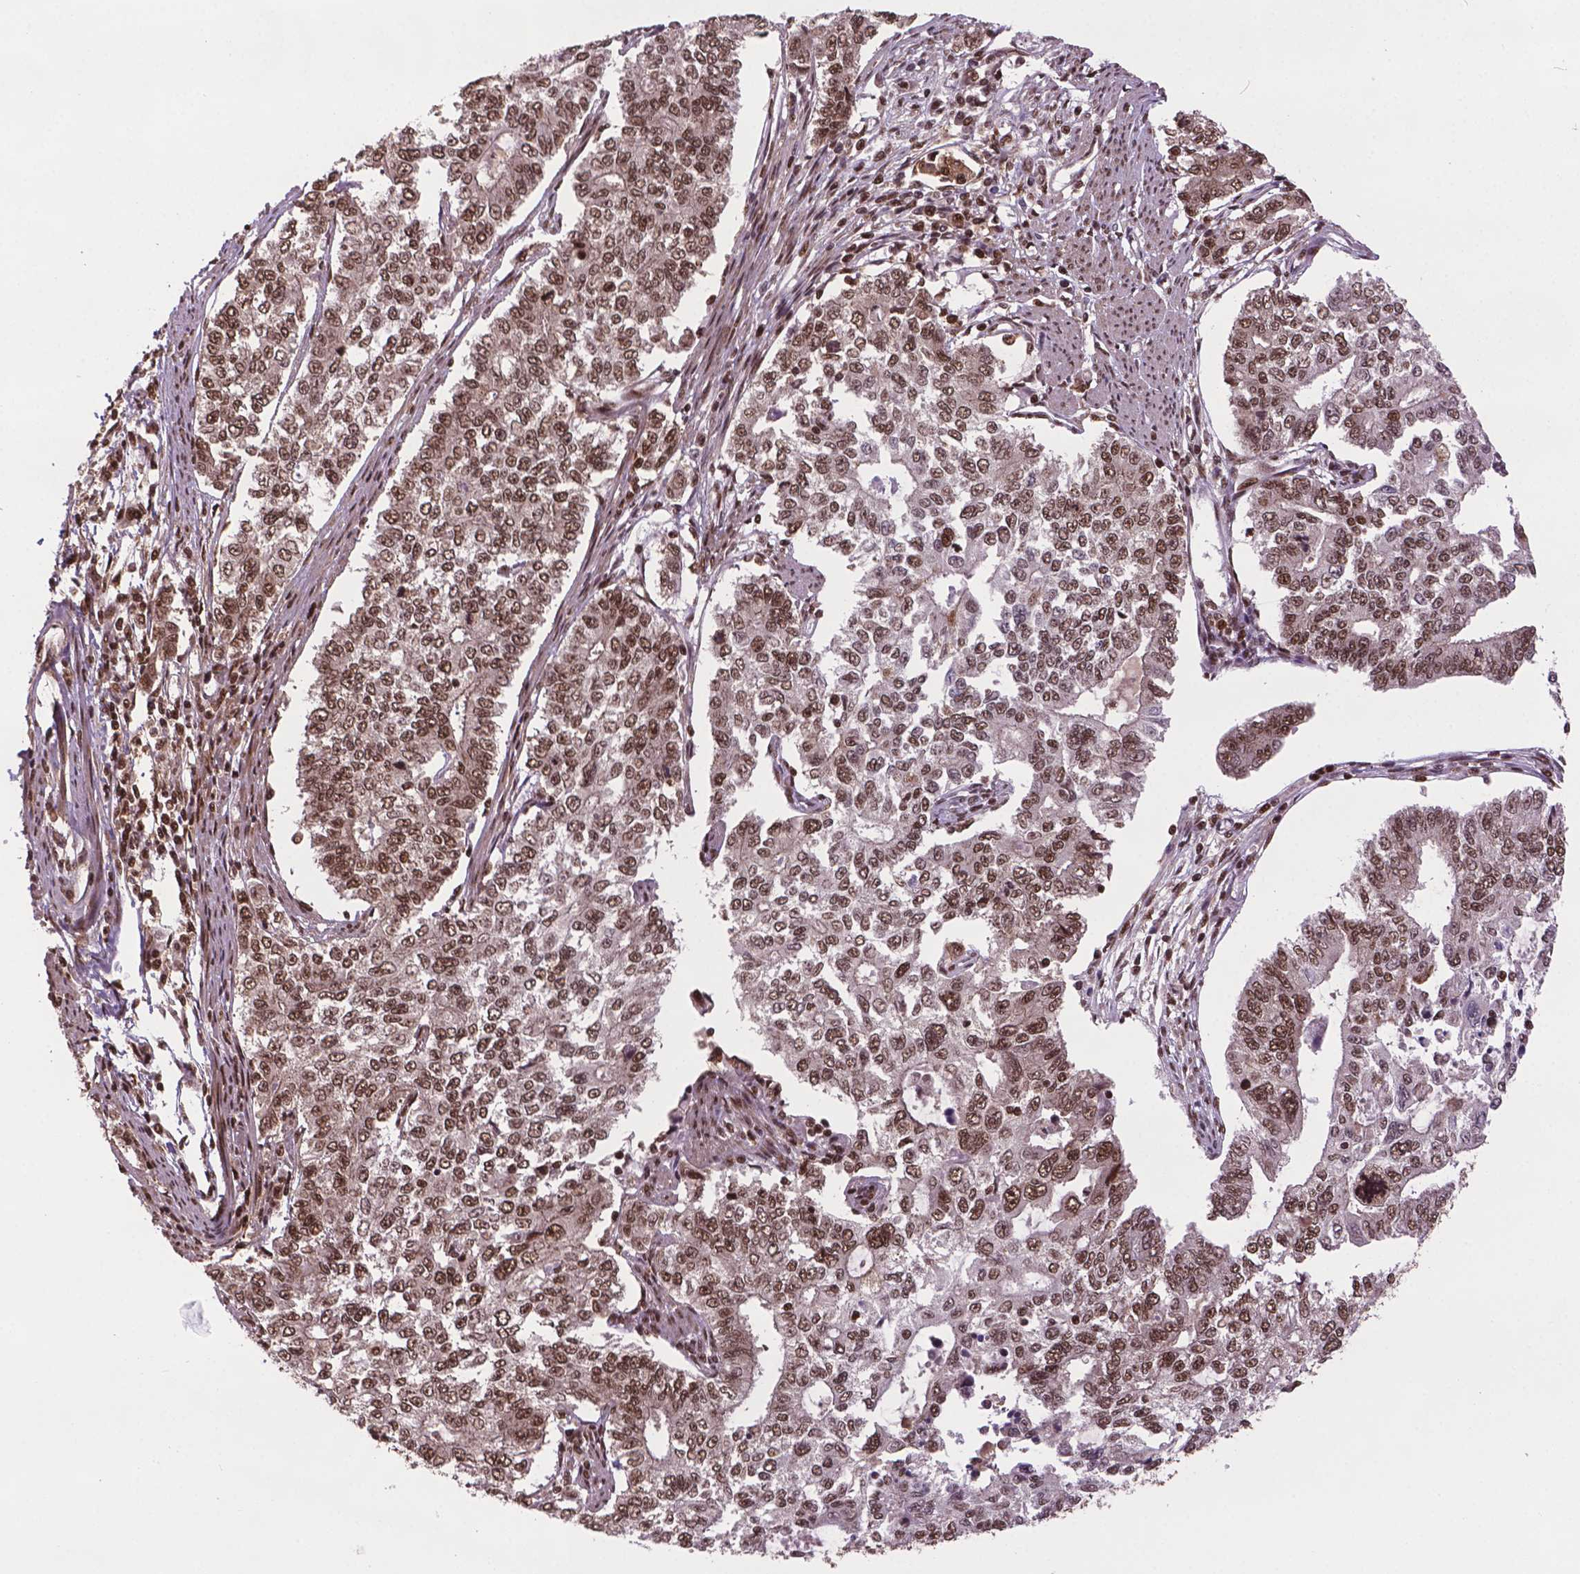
{"staining": {"intensity": "moderate", "quantity": ">75%", "location": "nuclear"}, "tissue": "endometrial cancer", "cell_type": "Tumor cells", "image_type": "cancer", "snomed": [{"axis": "morphology", "description": "Adenocarcinoma, NOS"}, {"axis": "topography", "description": "Uterus"}], "caption": "Human endometrial adenocarcinoma stained with a brown dye demonstrates moderate nuclear positive expression in approximately >75% of tumor cells.", "gene": "SIRT6", "patient": {"sex": "female", "age": 59}}